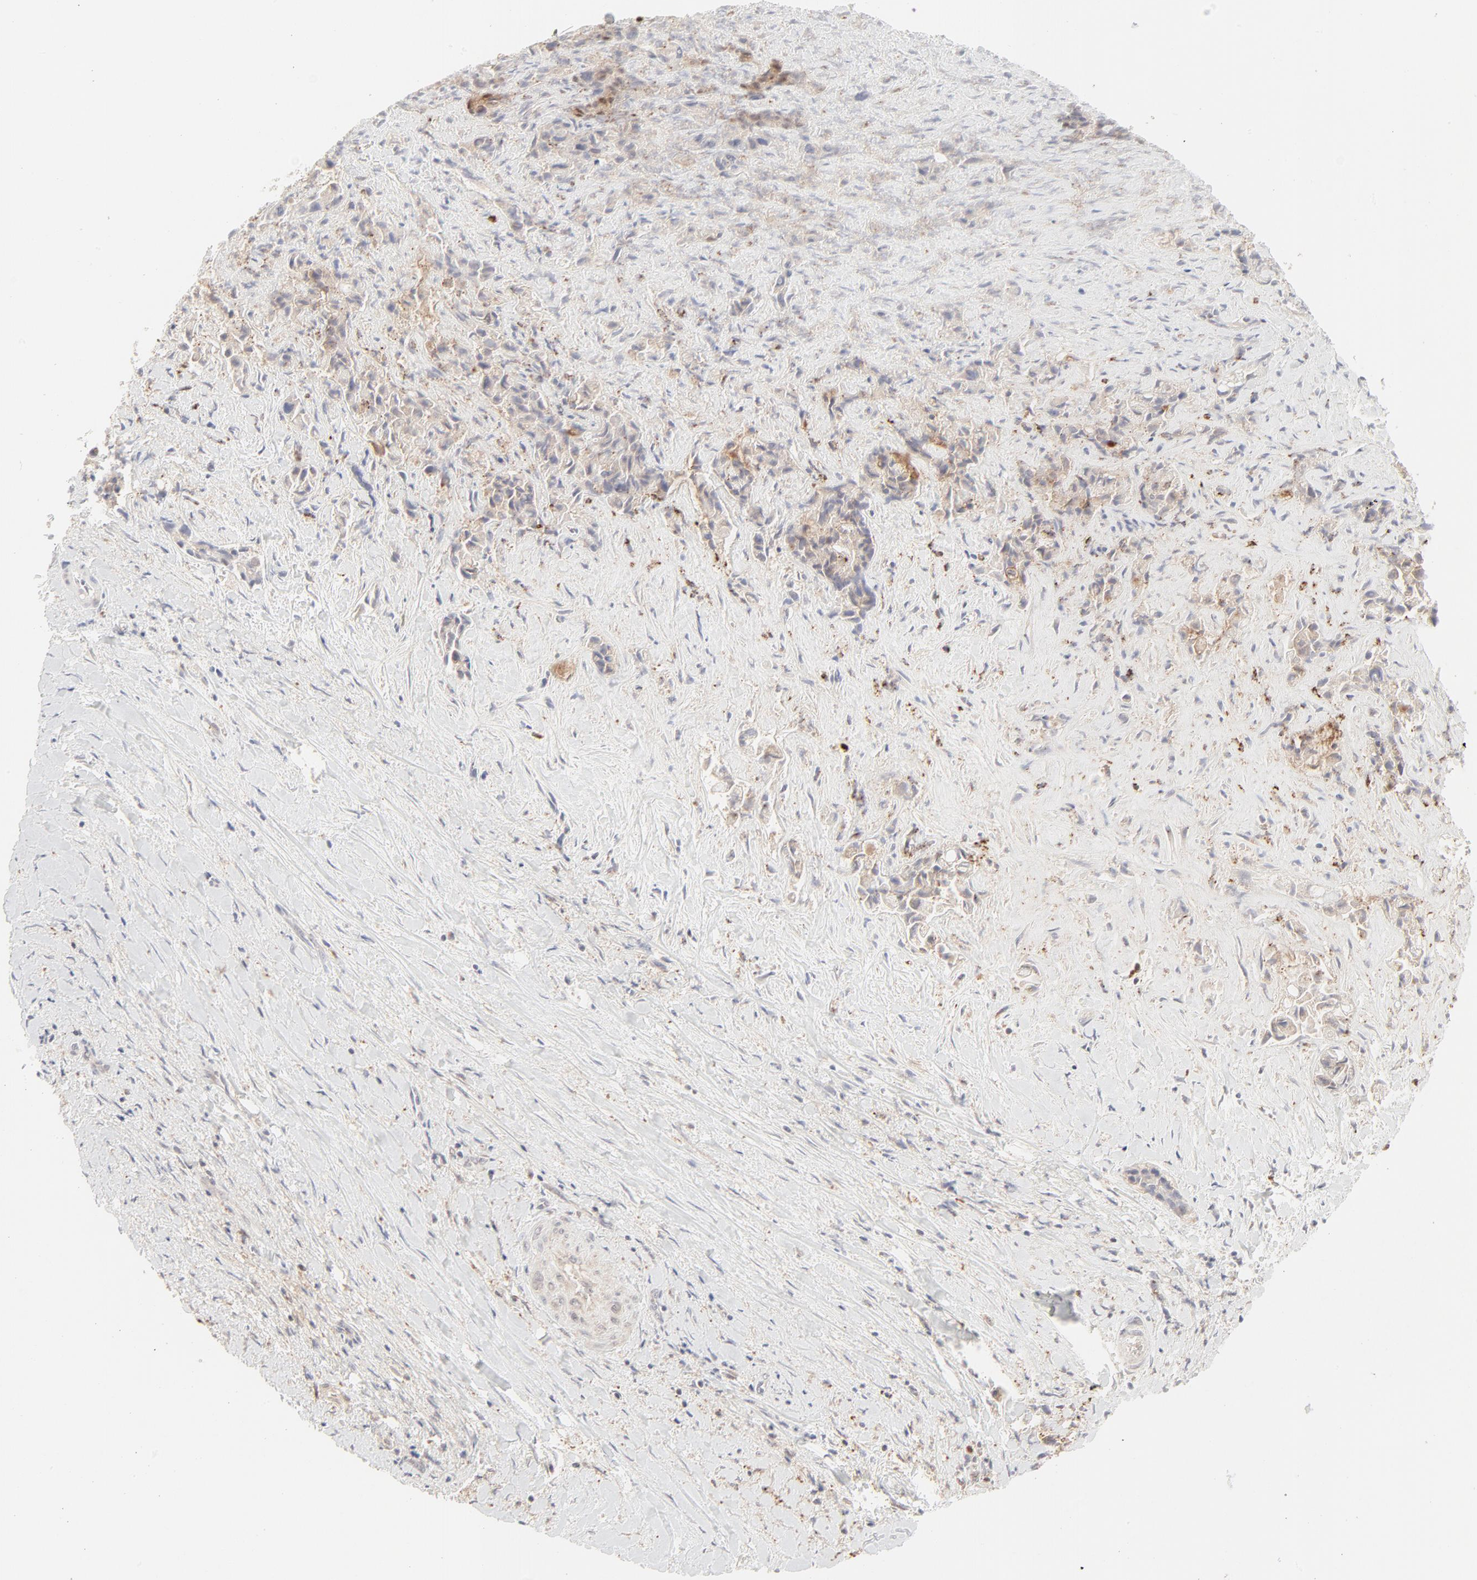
{"staining": {"intensity": "negative", "quantity": "none", "location": "none"}, "tissue": "liver cancer", "cell_type": "Tumor cells", "image_type": "cancer", "snomed": [{"axis": "morphology", "description": "Cholangiocarcinoma"}, {"axis": "topography", "description": "Liver"}], "caption": "Liver cancer stained for a protein using immunohistochemistry (IHC) reveals no expression tumor cells.", "gene": "LGALS2", "patient": {"sex": "male", "age": 57}}